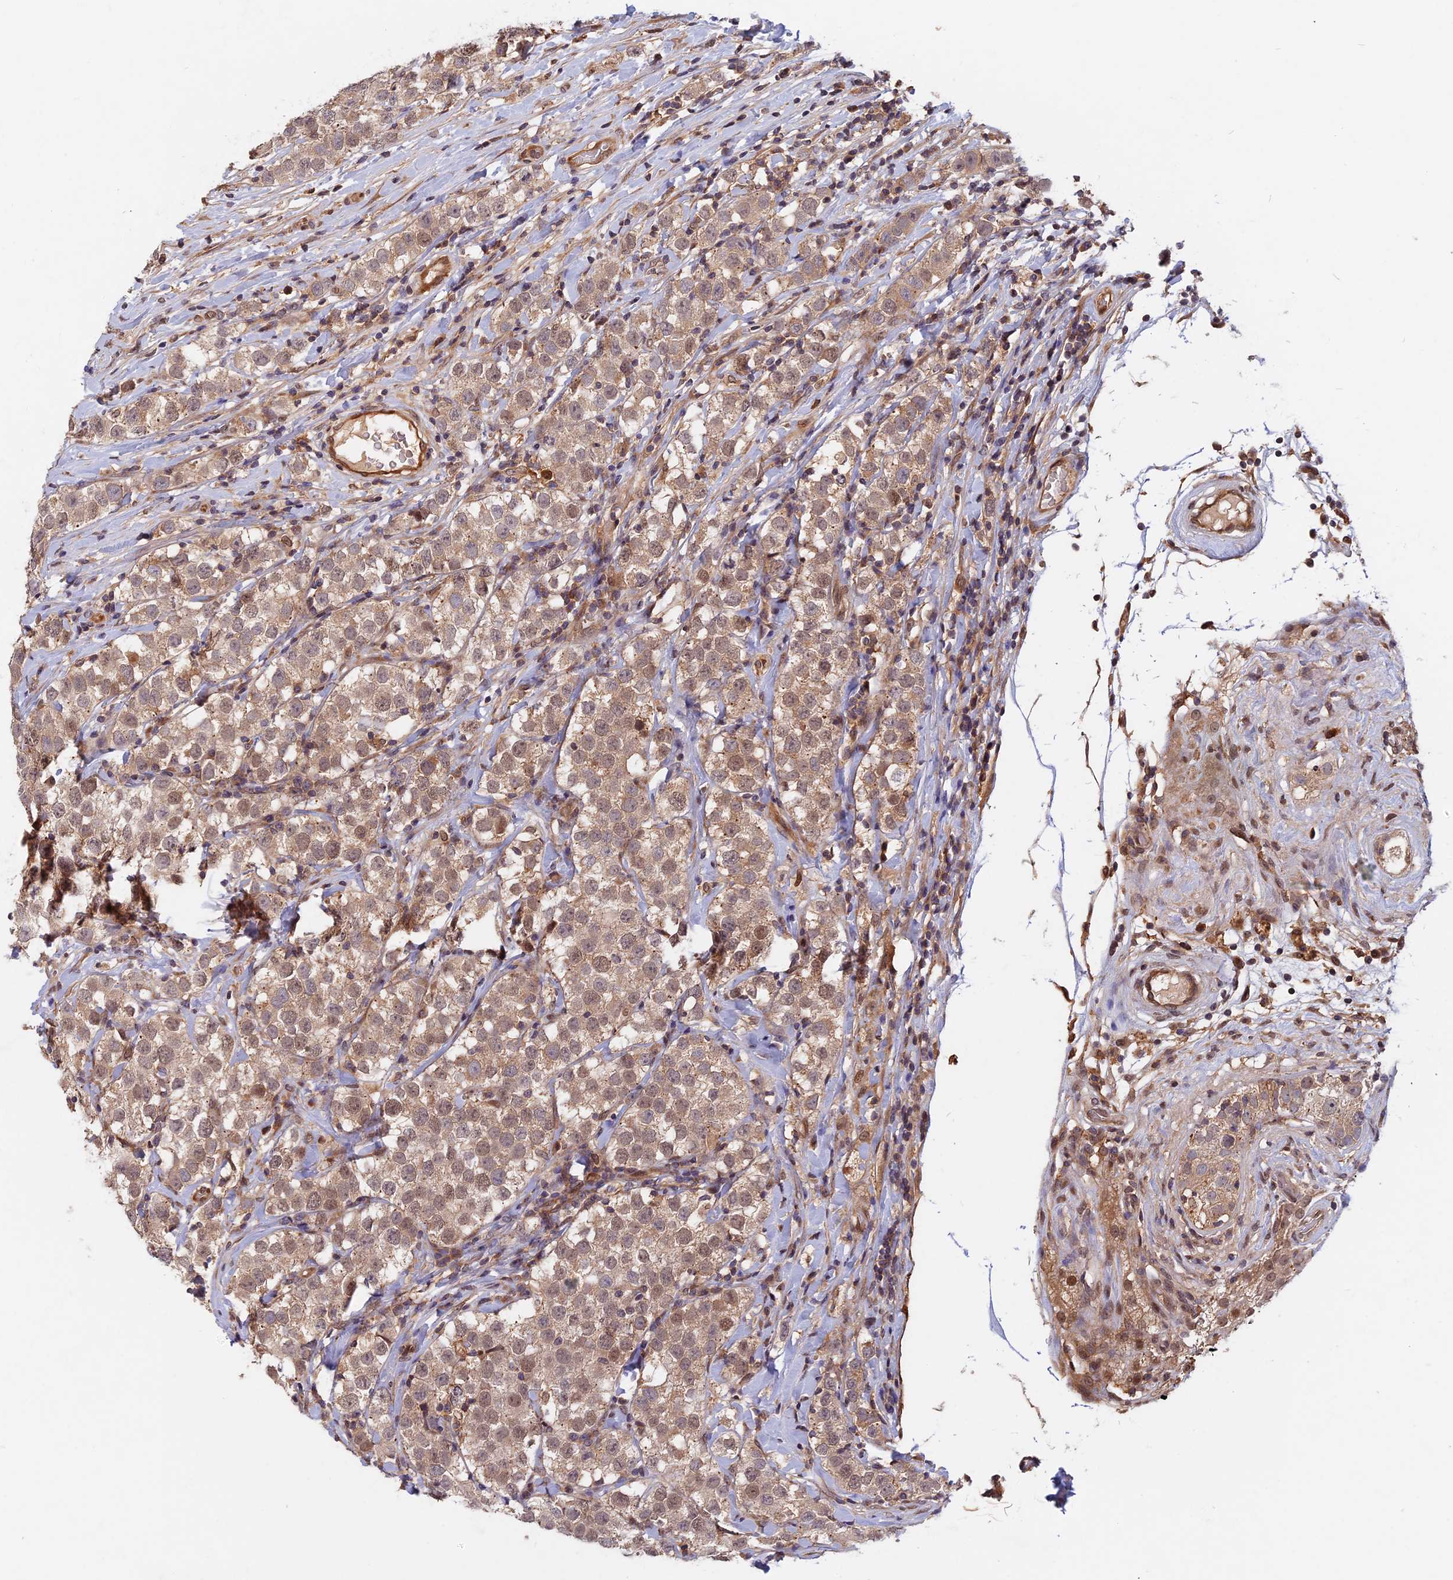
{"staining": {"intensity": "weak", "quantity": ">75%", "location": "cytoplasmic/membranous,nuclear"}, "tissue": "testis cancer", "cell_type": "Tumor cells", "image_type": "cancer", "snomed": [{"axis": "morphology", "description": "Seminoma, NOS"}, {"axis": "topography", "description": "Testis"}], "caption": "This is an image of immunohistochemistry (IHC) staining of testis cancer, which shows weak expression in the cytoplasmic/membranous and nuclear of tumor cells.", "gene": "SPG11", "patient": {"sex": "male", "age": 34}}